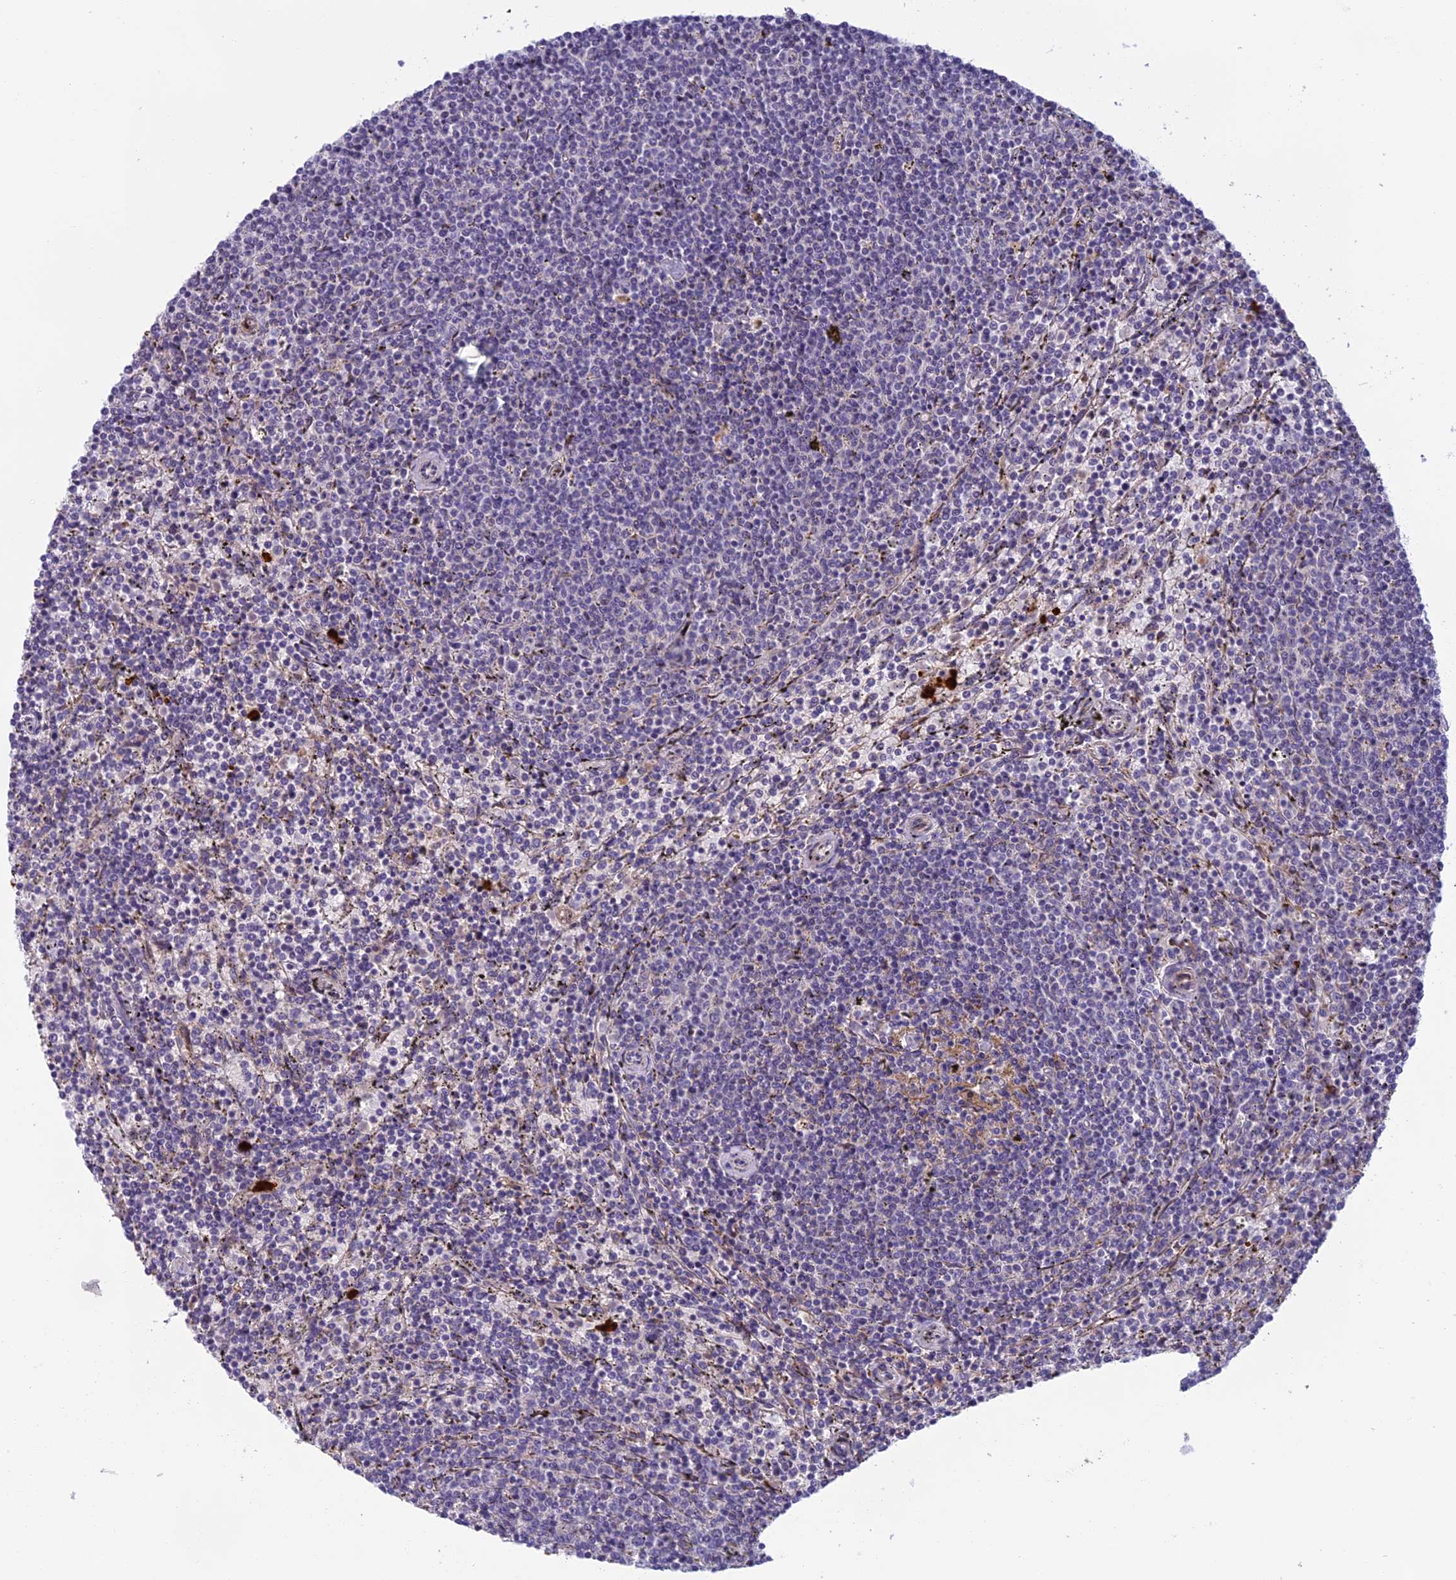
{"staining": {"intensity": "negative", "quantity": "none", "location": "none"}, "tissue": "lymphoma", "cell_type": "Tumor cells", "image_type": "cancer", "snomed": [{"axis": "morphology", "description": "Malignant lymphoma, non-Hodgkin's type, Low grade"}, {"axis": "topography", "description": "Spleen"}], "caption": "This is an IHC image of human lymphoma. There is no positivity in tumor cells.", "gene": "SEMA7A", "patient": {"sex": "female", "age": 50}}